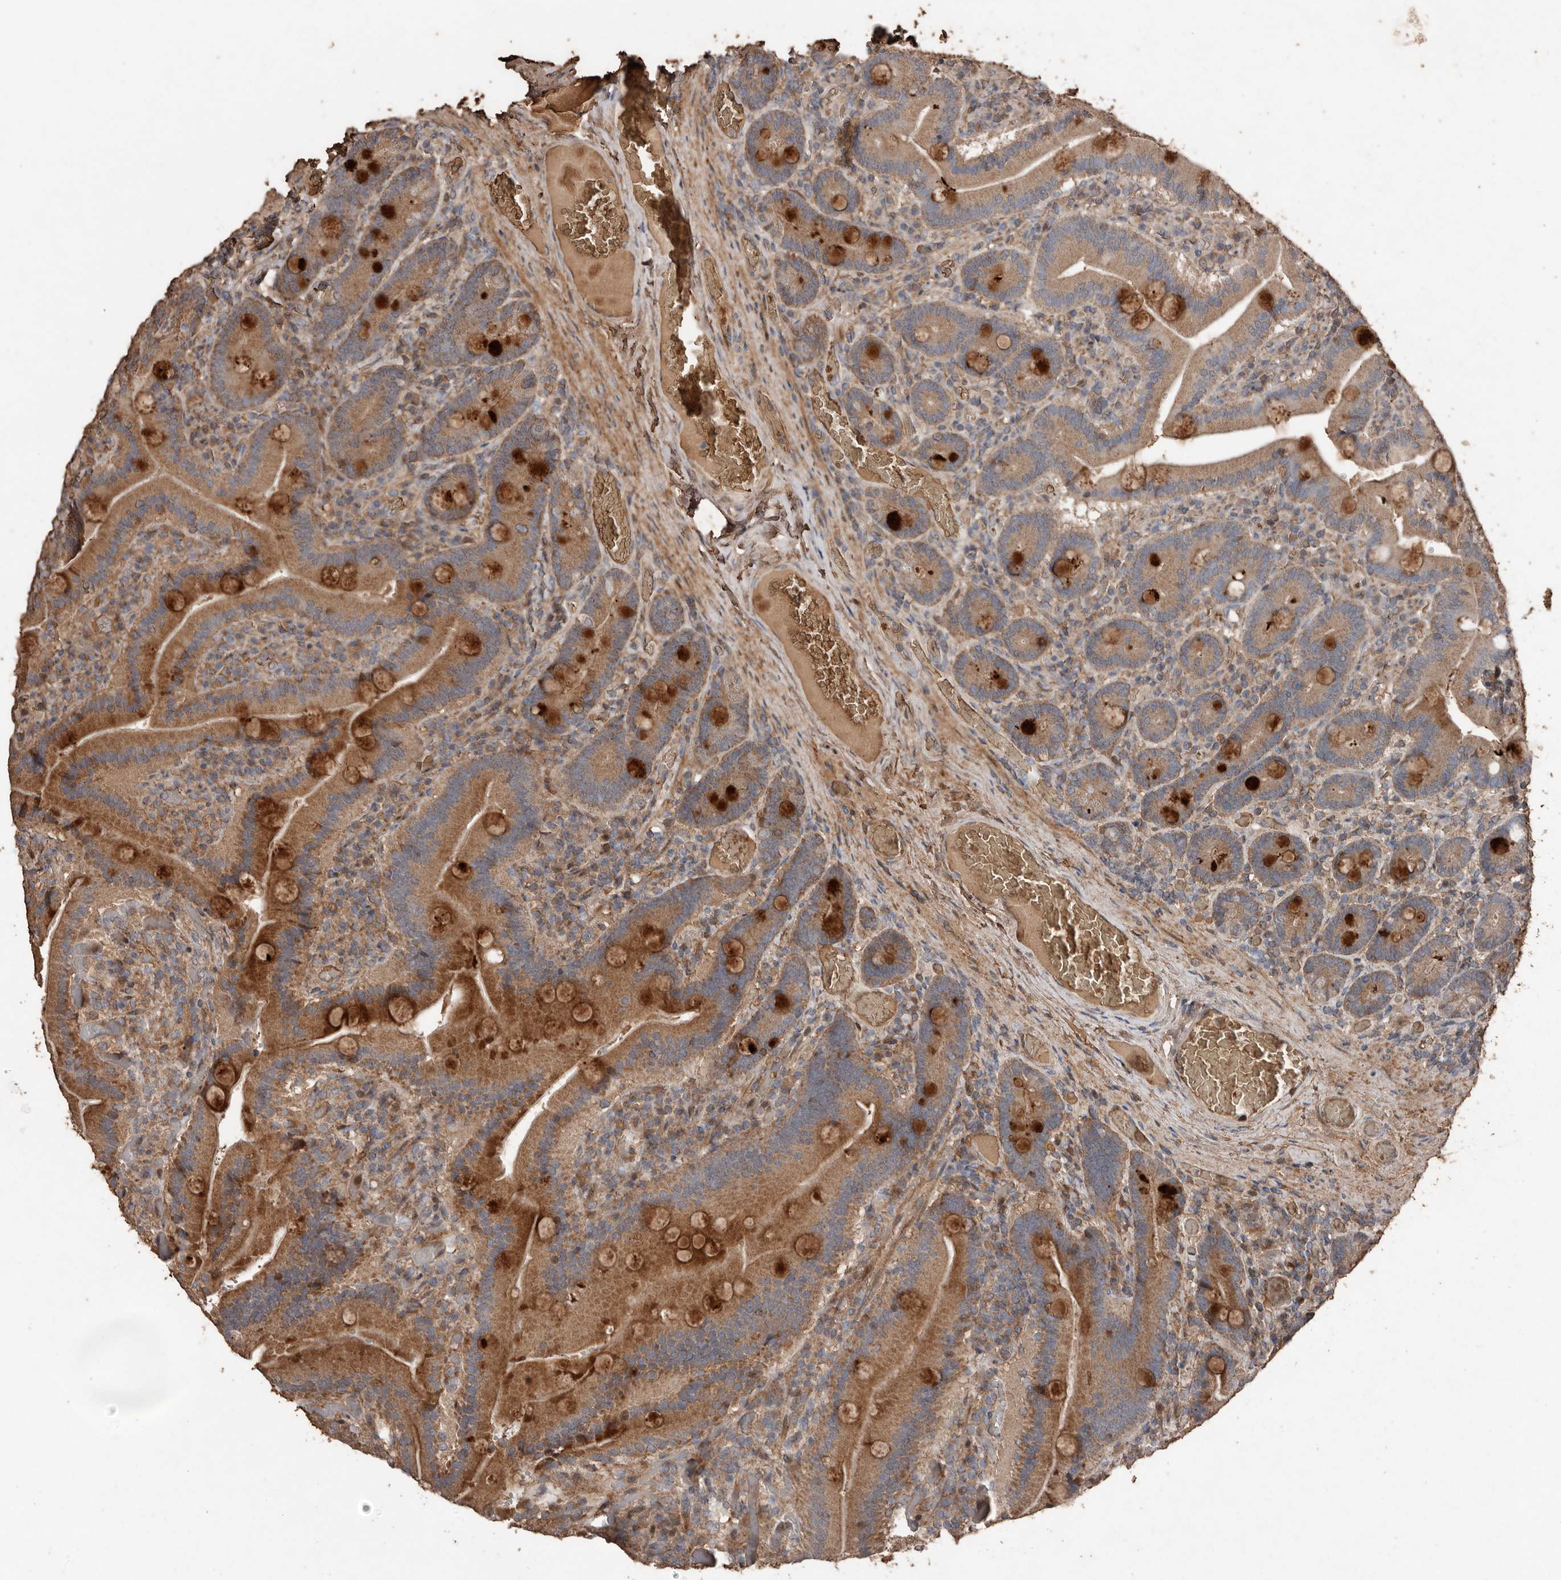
{"staining": {"intensity": "strong", "quantity": ">75%", "location": "cytoplasmic/membranous"}, "tissue": "duodenum", "cell_type": "Glandular cells", "image_type": "normal", "snomed": [{"axis": "morphology", "description": "Normal tissue, NOS"}, {"axis": "topography", "description": "Duodenum"}], "caption": "Immunohistochemistry (DAB (3,3'-diaminobenzidine)) staining of normal duodenum demonstrates strong cytoplasmic/membranous protein expression in about >75% of glandular cells.", "gene": "RANBP17", "patient": {"sex": "female", "age": 62}}